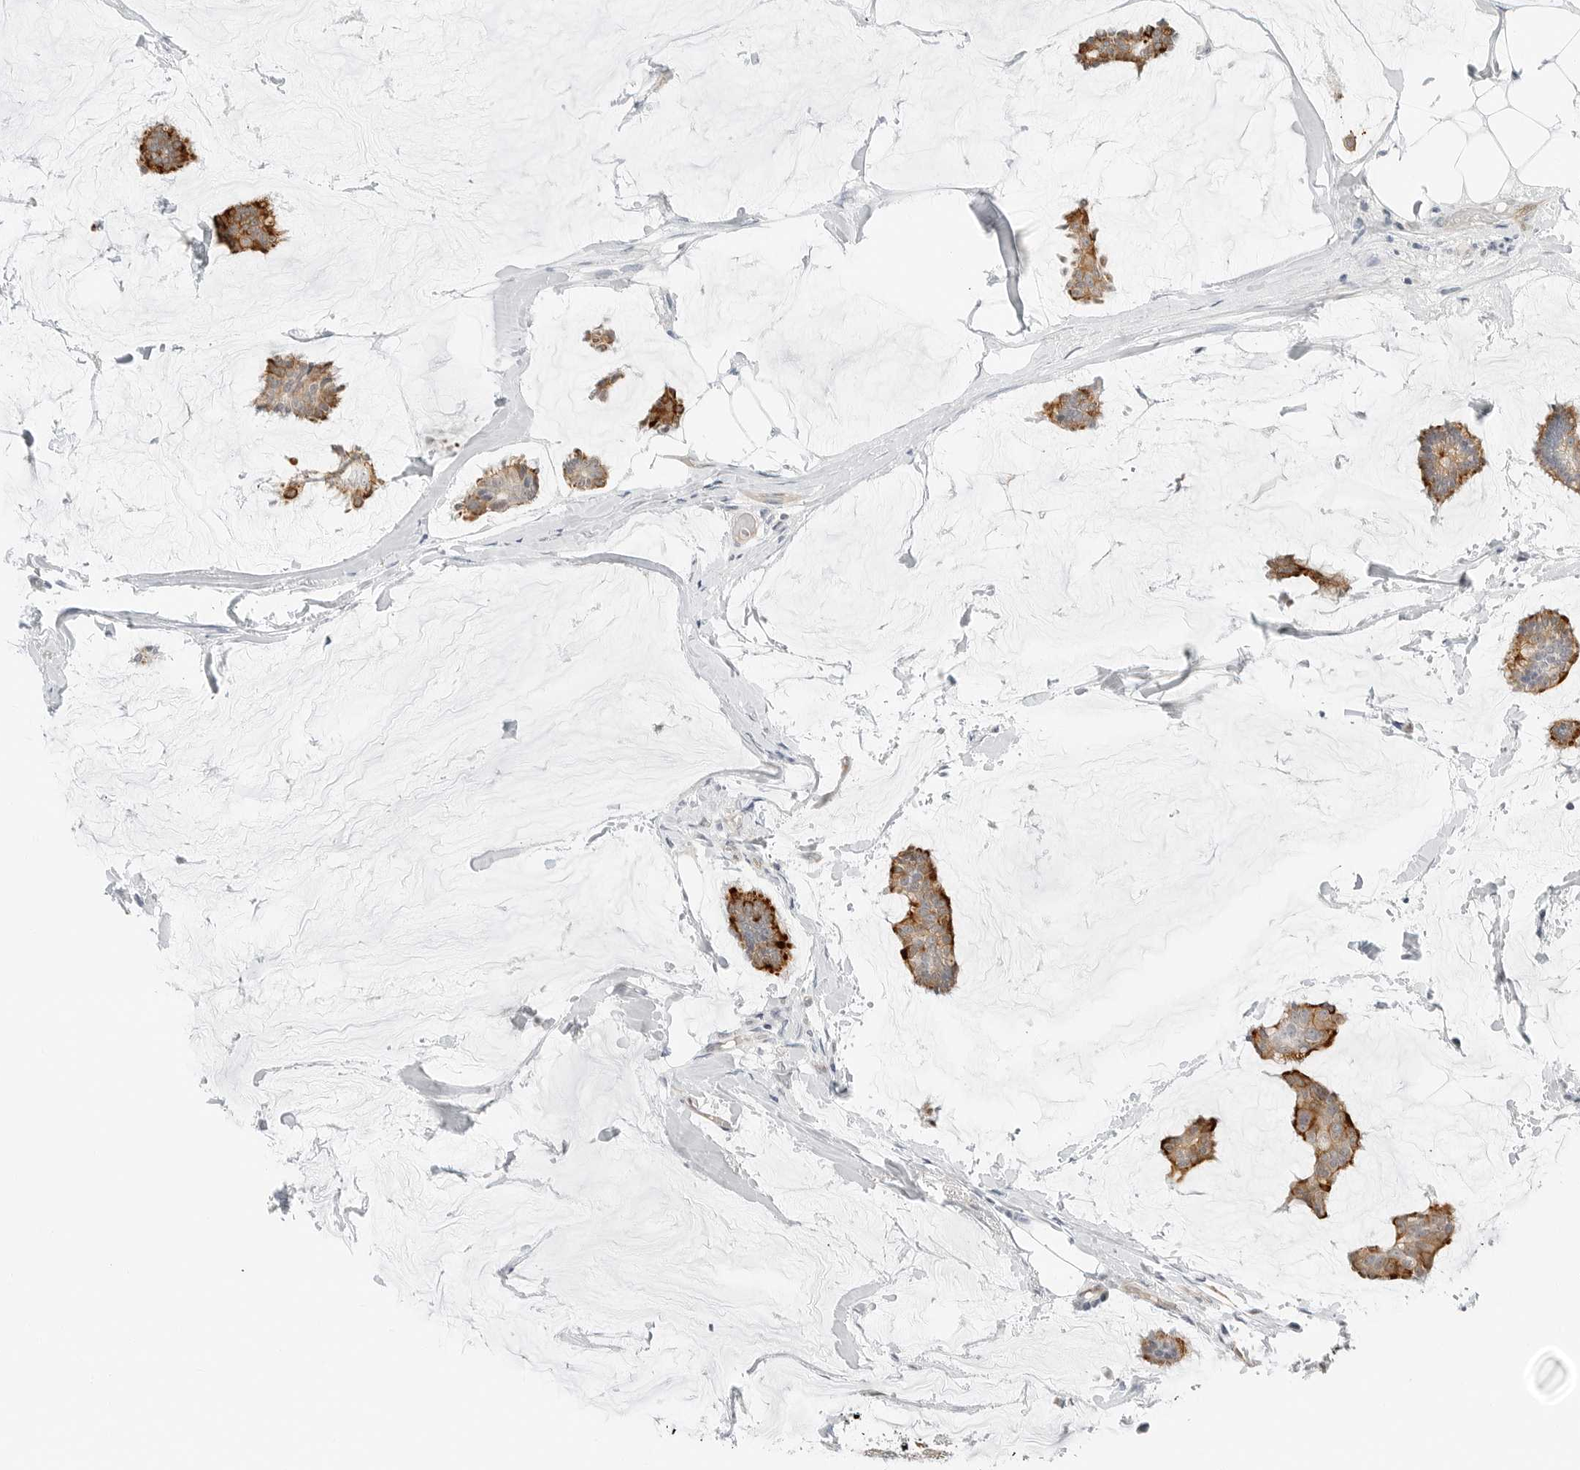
{"staining": {"intensity": "strong", "quantity": "25%-75%", "location": "cytoplasmic/membranous"}, "tissue": "breast cancer", "cell_type": "Tumor cells", "image_type": "cancer", "snomed": [{"axis": "morphology", "description": "Duct carcinoma"}, {"axis": "topography", "description": "Breast"}], "caption": "About 25%-75% of tumor cells in human breast cancer exhibit strong cytoplasmic/membranous protein expression as visualized by brown immunohistochemical staining.", "gene": "IQCC", "patient": {"sex": "female", "age": 93}}